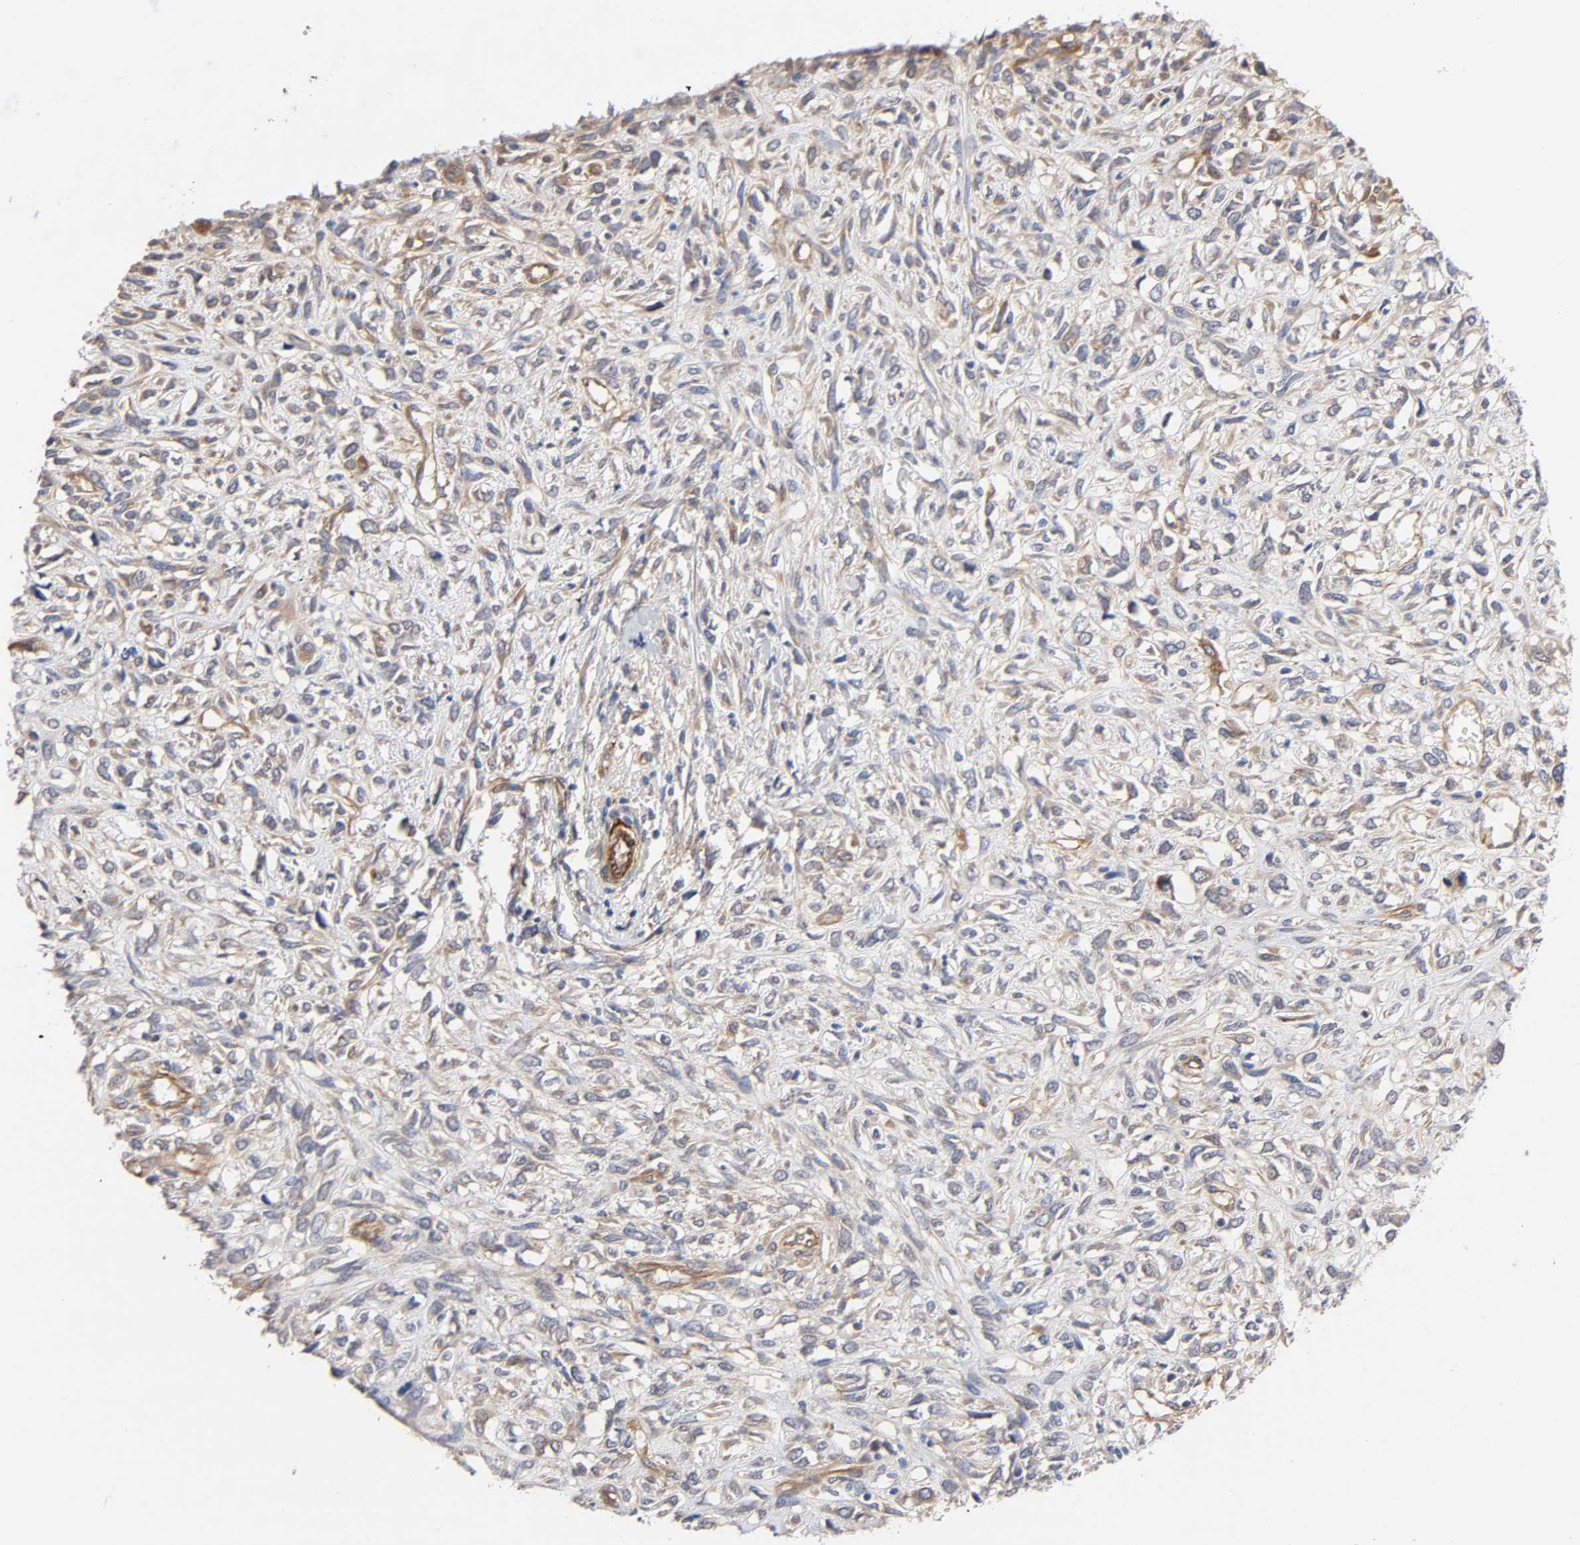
{"staining": {"intensity": "weak", "quantity": "25%-75%", "location": "cytoplasmic/membranous"}, "tissue": "head and neck cancer", "cell_type": "Tumor cells", "image_type": "cancer", "snomed": [{"axis": "morphology", "description": "Necrosis, NOS"}, {"axis": "morphology", "description": "Neoplasm, malignant, NOS"}, {"axis": "topography", "description": "Salivary gland"}, {"axis": "topography", "description": "Head-Neck"}], "caption": "Immunohistochemical staining of human head and neck malignant neoplasm shows weak cytoplasmic/membranous protein staining in approximately 25%-75% of tumor cells.", "gene": "RAB13", "patient": {"sex": "male", "age": 43}}